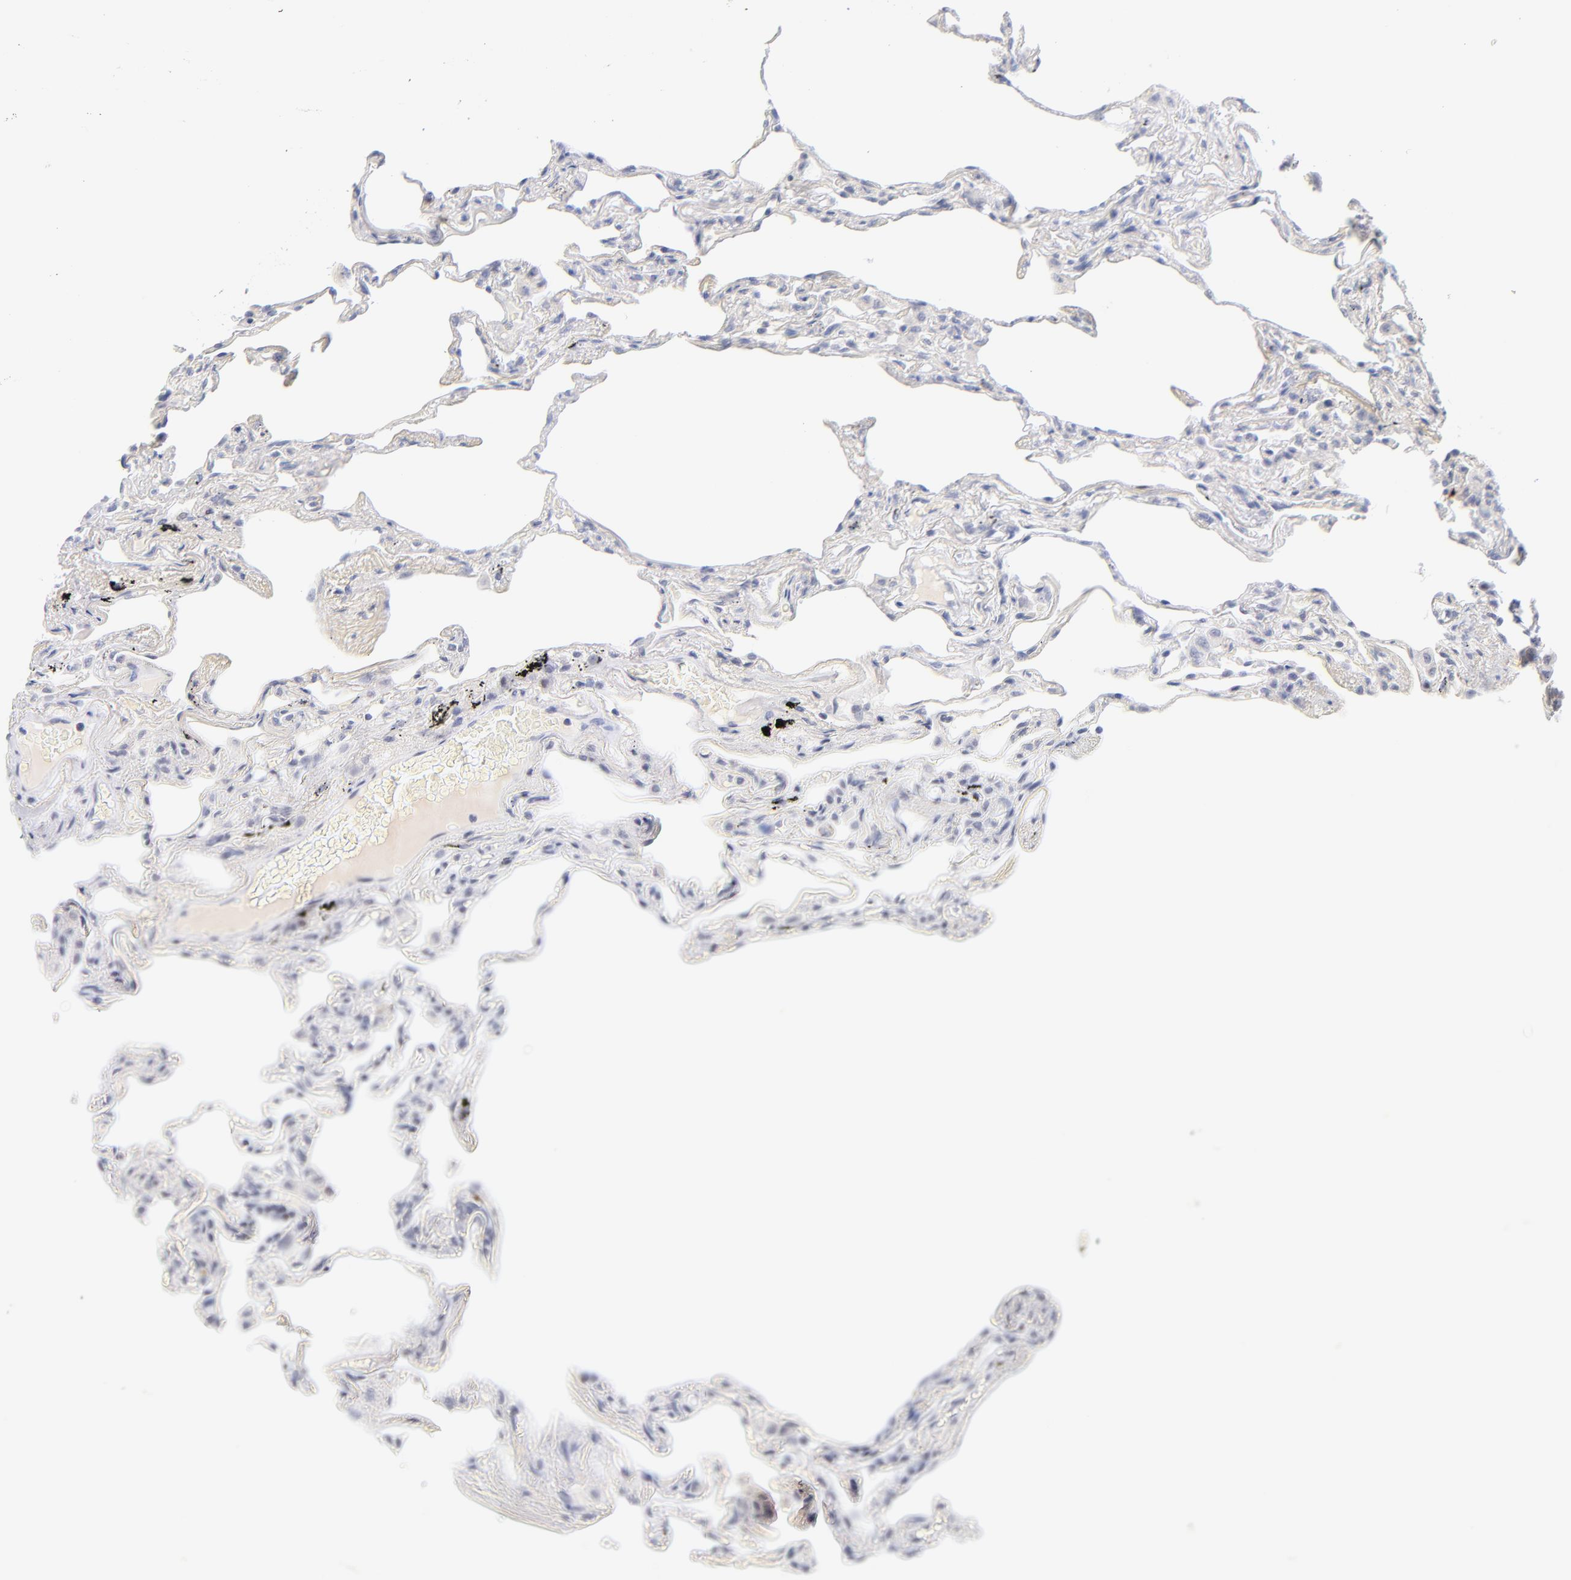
{"staining": {"intensity": "negative", "quantity": "none", "location": "none"}, "tissue": "lung", "cell_type": "Alveolar cells", "image_type": "normal", "snomed": [{"axis": "morphology", "description": "Normal tissue, NOS"}, {"axis": "morphology", "description": "Inflammation, NOS"}, {"axis": "topography", "description": "Lung"}], "caption": "The image demonstrates no significant staining in alveolar cells of lung.", "gene": "PARP1", "patient": {"sex": "male", "age": 69}}